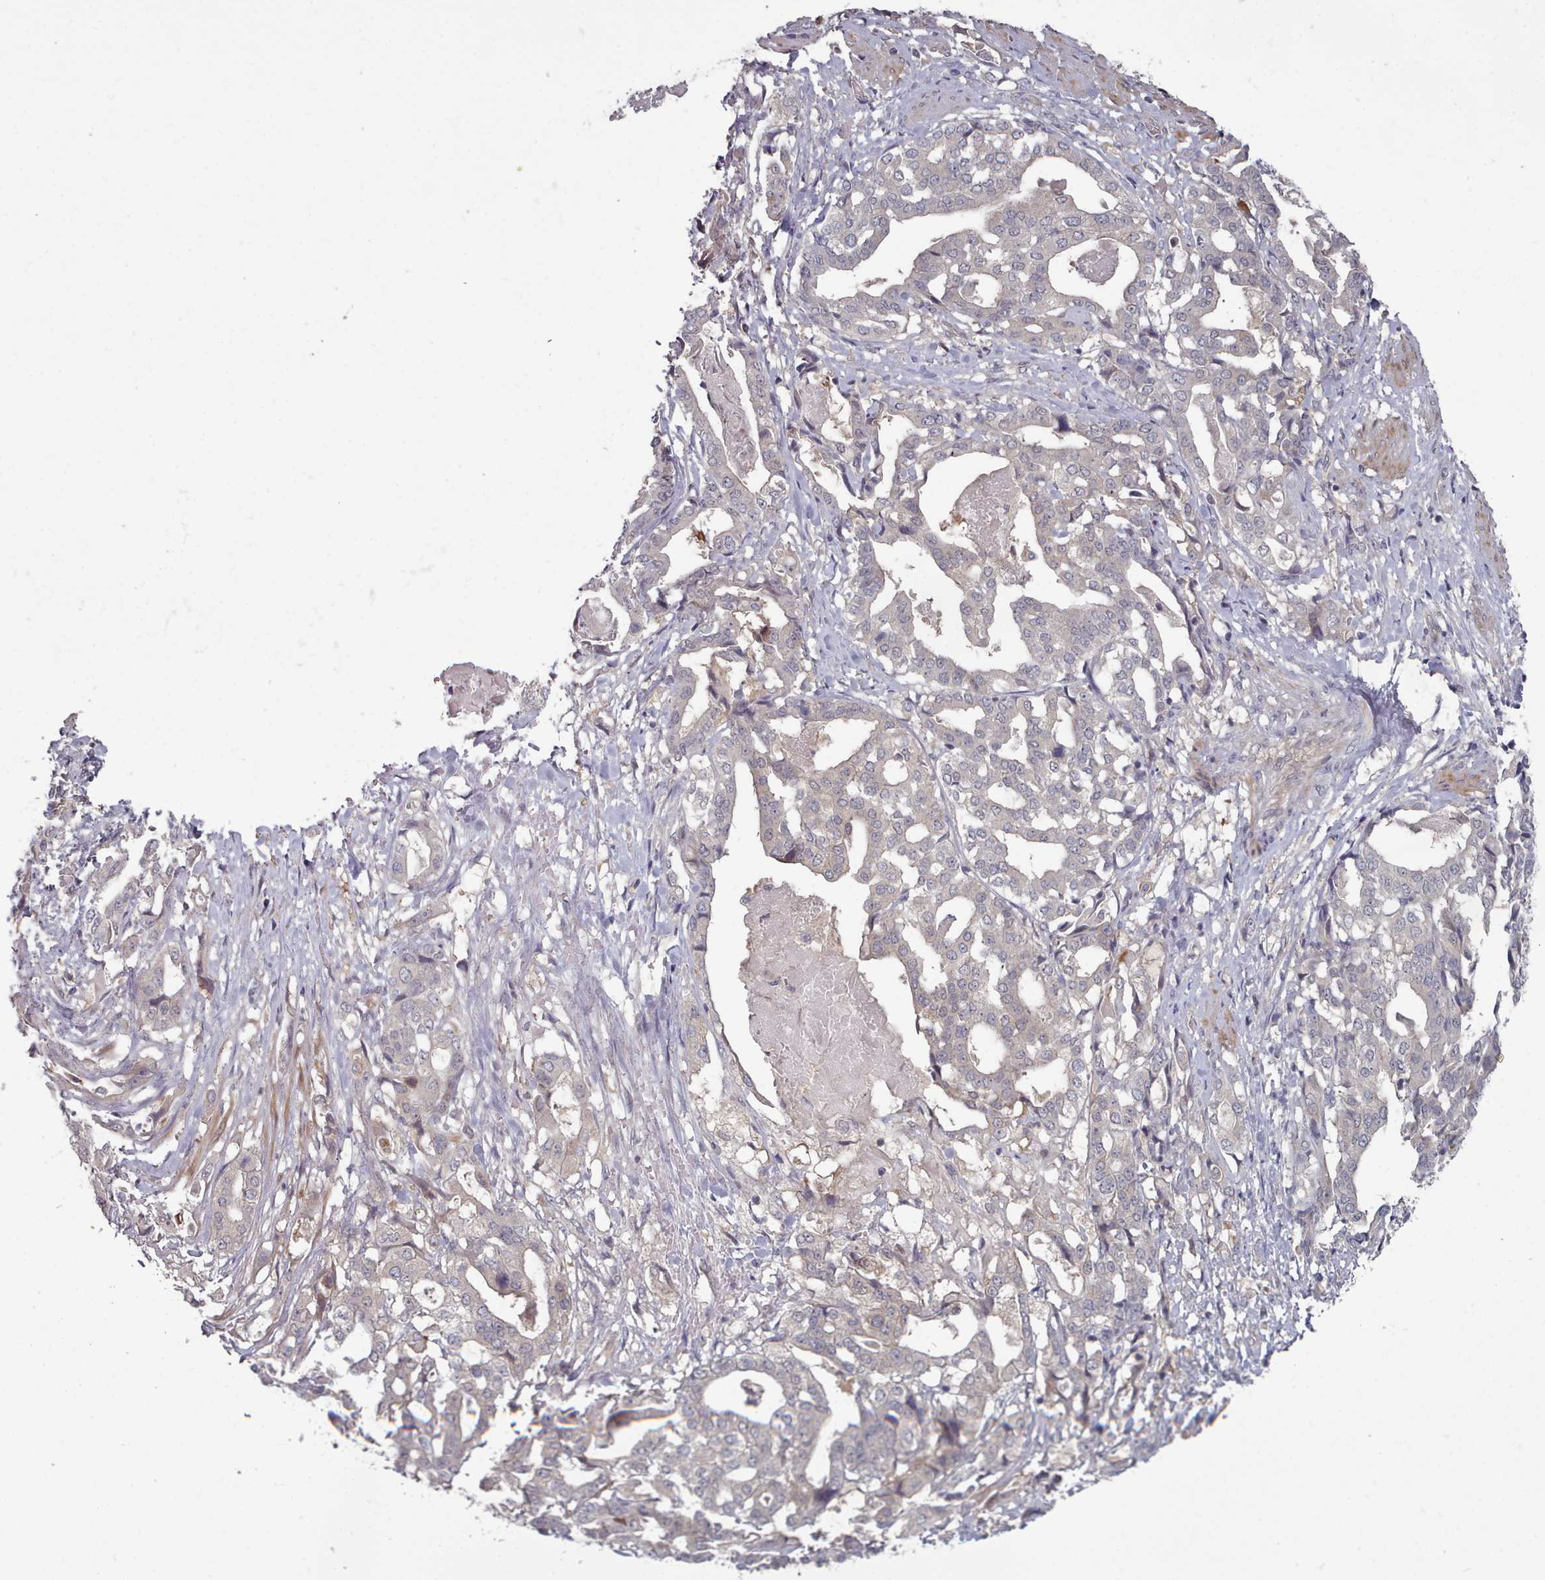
{"staining": {"intensity": "negative", "quantity": "none", "location": "none"}, "tissue": "stomach cancer", "cell_type": "Tumor cells", "image_type": "cancer", "snomed": [{"axis": "morphology", "description": "Adenocarcinoma, NOS"}, {"axis": "topography", "description": "Stomach"}], "caption": "Immunohistochemistry image of neoplastic tissue: stomach cancer stained with DAB exhibits no significant protein staining in tumor cells.", "gene": "HYAL3", "patient": {"sex": "male", "age": 48}}